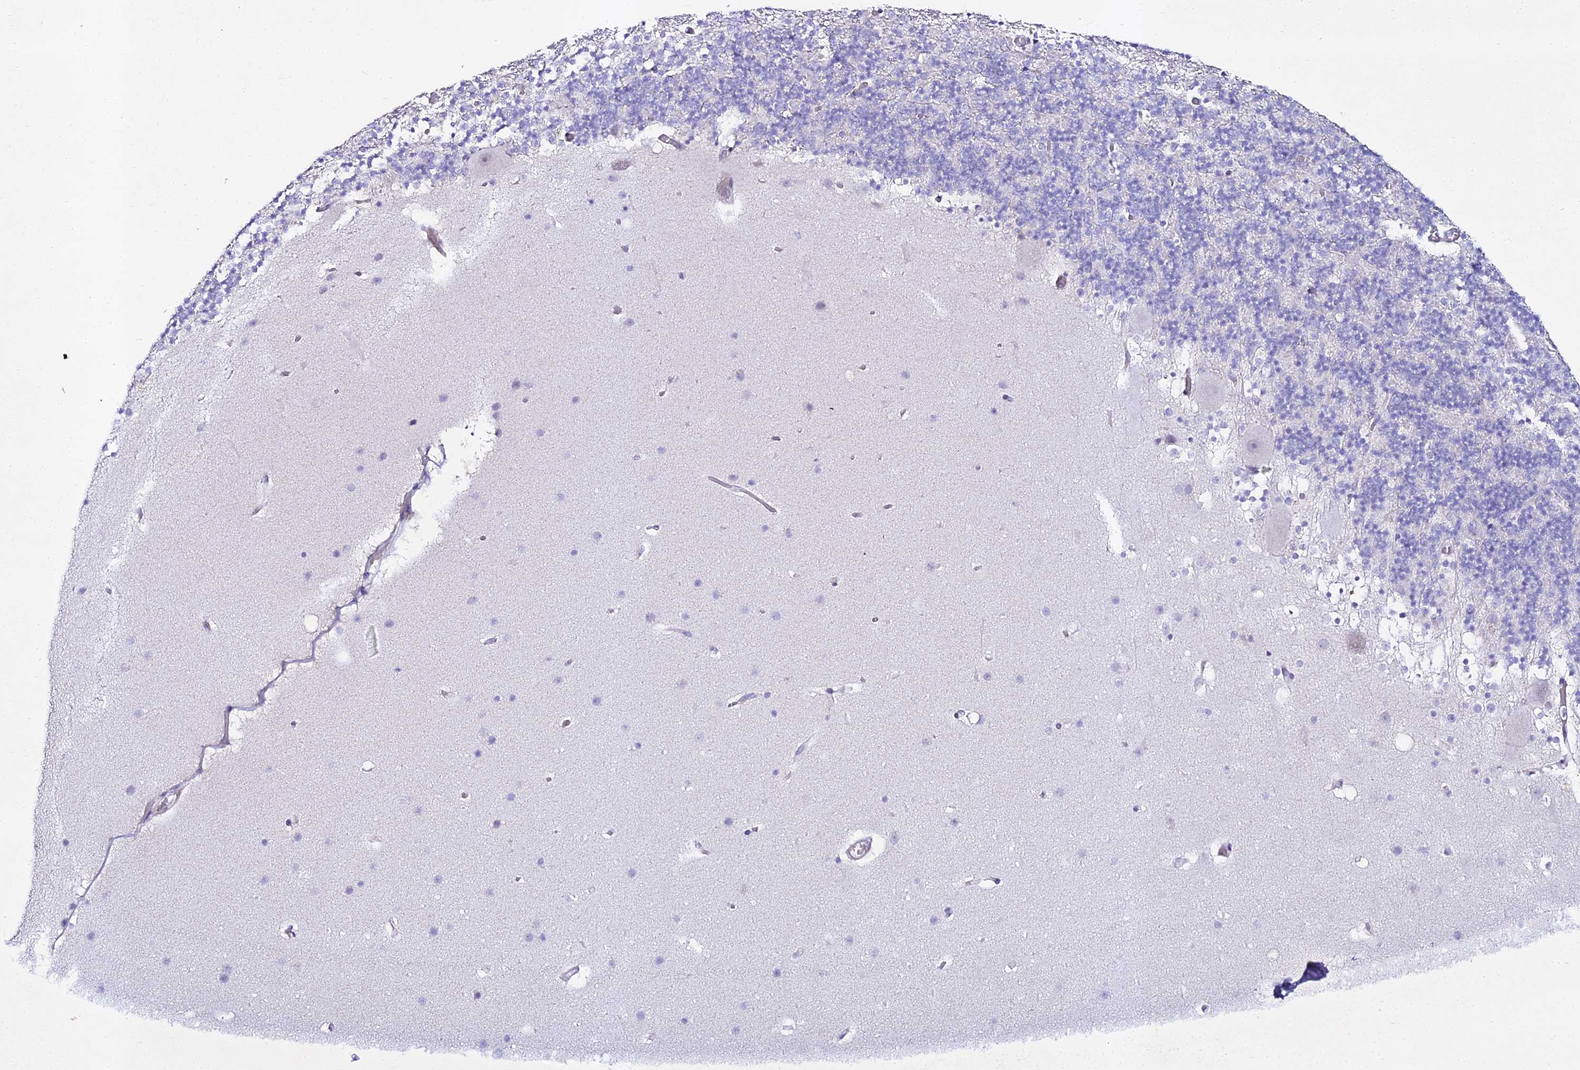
{"staining": {"intensity": "negative", "quantity": "none", "location": "none"}, "tissue": "cerebellum", "cell_type": "Cells in granular layer", "image_type": "normal", "snomed": [{"axis": "morphology", "description": "Normal tissue, NOS"}, {"axis": "topography", "description": "Cerebellum"}], "caption": "Immunohistochemistry micrograph of unremarkable cerebellum stained for a protein (brown), which demonstrates no positivity in cells in granular layer. (Stains: DAB (3,3'-diaminobenzidine) immunohistochemistry with hematoxylin counter stain, Microscopy: brightfield microscopy at high magnification).", "gene": "ALPG", "patient": {"sex": "male", "age": 57}}